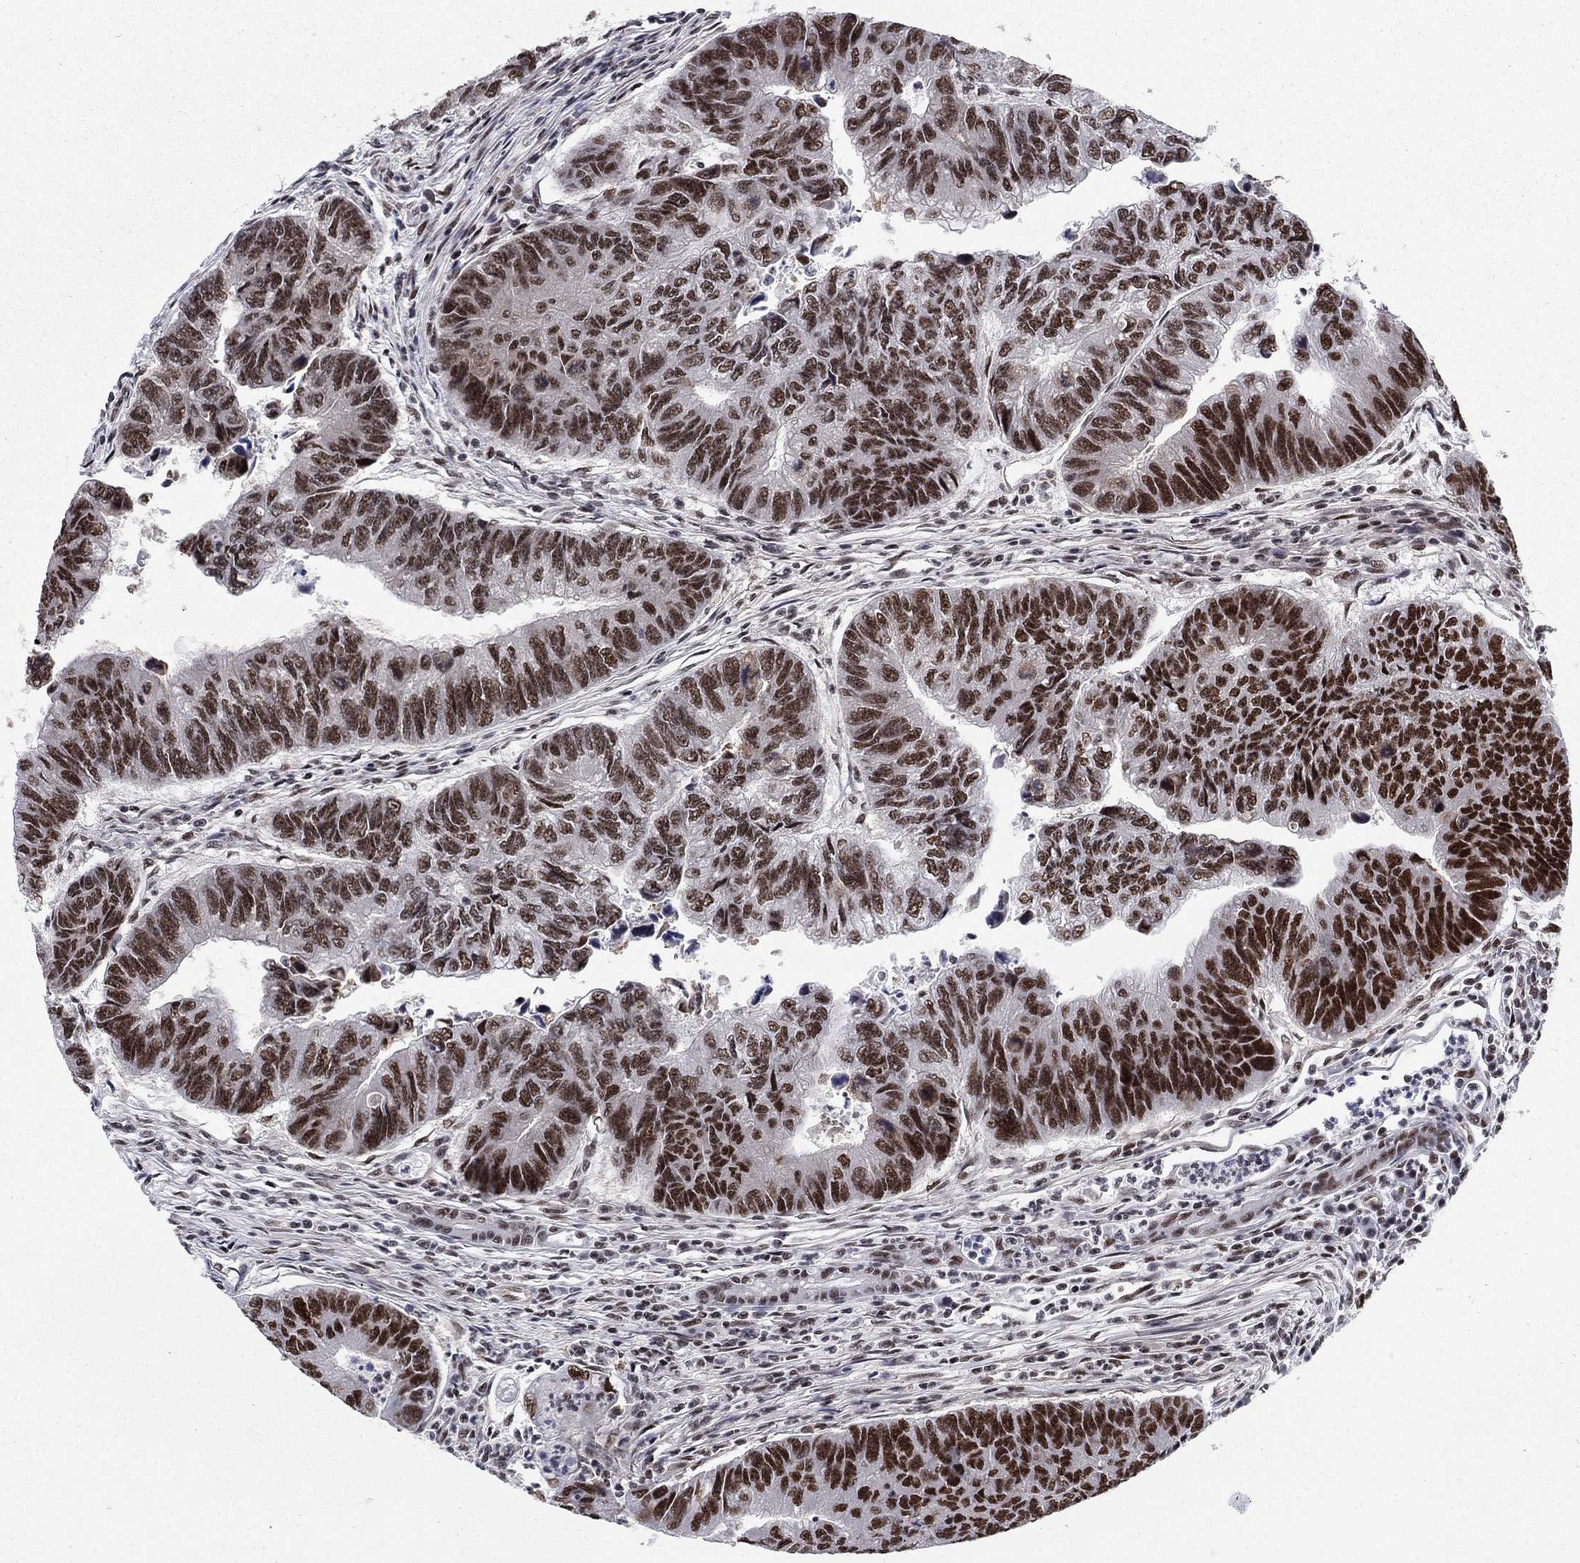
{"staining": {"intensity": "strong", "quantity": ">75%", "location": "nuclear"}, "tissue": "colorectal cancer", "cell_type": "Tumor cells", "image_type": "cancer", "snomed": [{"axis": "morphology", "description": "Adenocarcinoma, NOS"}, {"axis": "topography", "description": "Colon"}], "caption": "Immunohistochemical staining of colorectal cancer (adenocarcinoma) reveals high levels of strong nuclear protein positivity in approximately >75% of tumor cells.", "gene": "RPRD1B", "patient": {"sex": "female", "age": 65}}